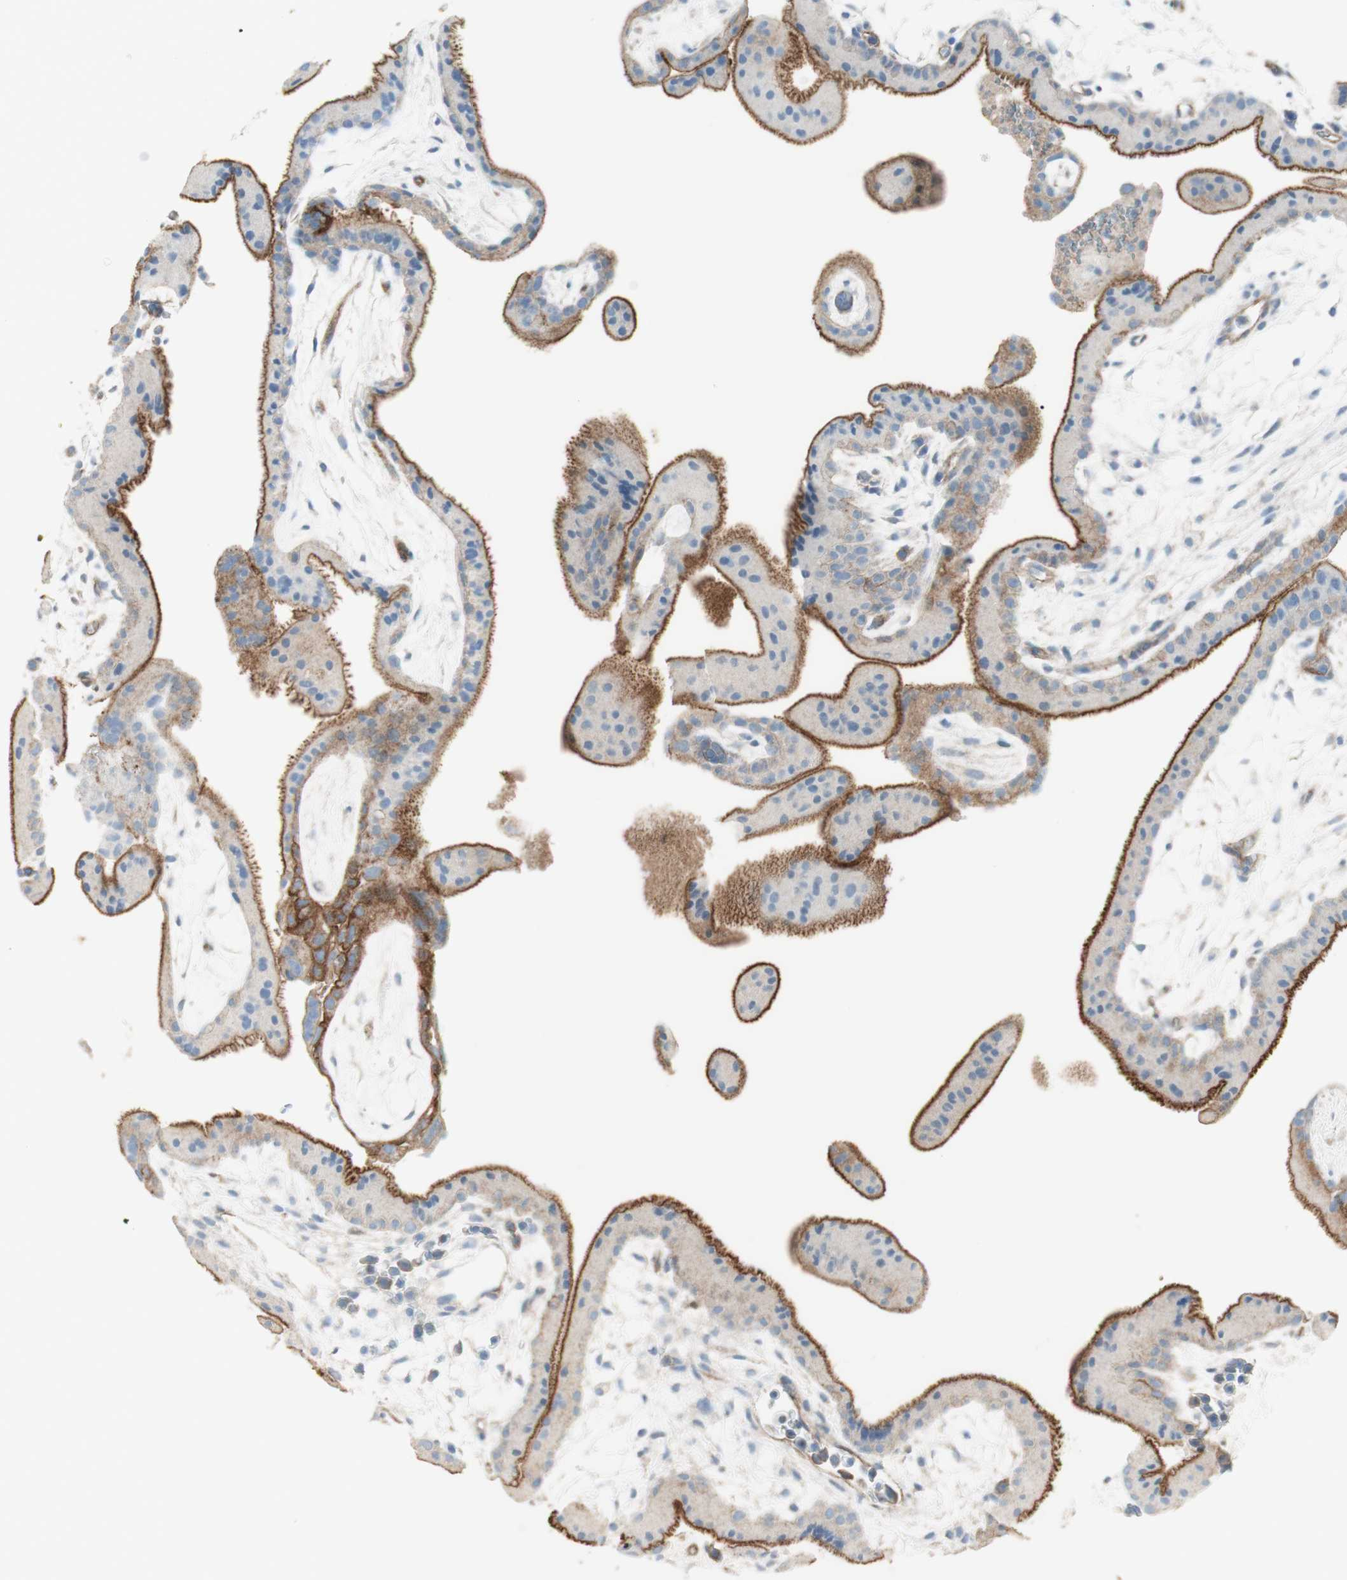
{"staining": {"intensity": "weak", "quantity": "25%-75%", "location": "cytoplasmic/membranous"}, "tissue": "placenta", "cell_type": "Trophoblastic cells", "image_type": "normal", "snomed": [{"axis": "morphology", "description": "Normal tissue, NOS"}, {"axis": "topography", "description": "Placenta"}], "caption": "This is an image of immunohistochemistry staining of normal placenta, which shows weak expression in the cytoplasmic/membranous of trophoblastic cells.", "gene": "MYO6", "patient": {"sex": "female", "age": 19}}